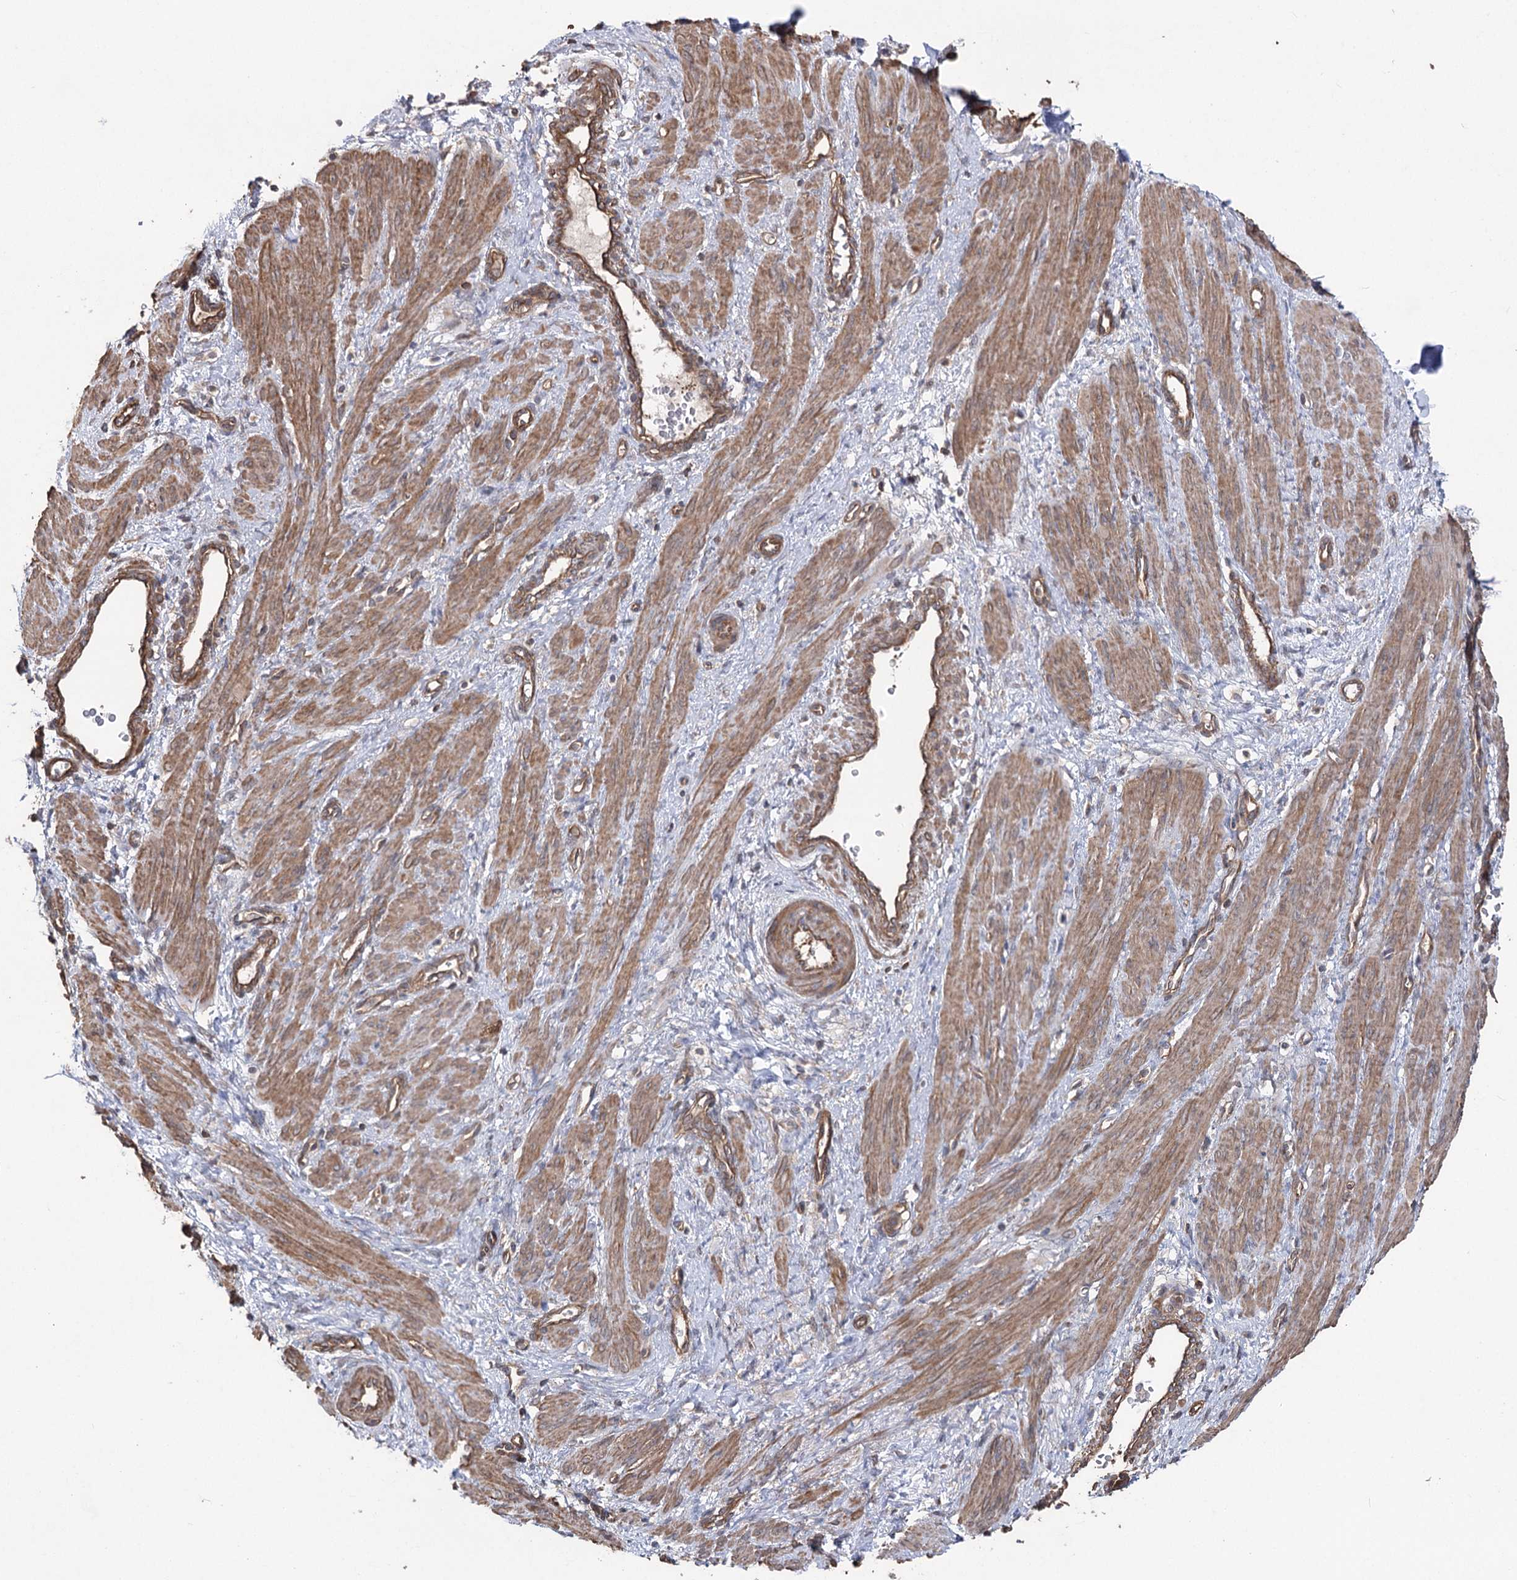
{"staining": {"intensity": "moderate", "quantity": ">75%", "location": "cytoplasmic/membranous"}, "tissue": "smooth muscle", "cell_type": "Smooth muscle cells", "image_type": "normal", "snomed": [{"axis": "morphology", "description": "Normal tissue, NOS"}, {"axis": "topography", "description": "Endometrium"}], "caption": "Protein staining of unremarkable smooth muscle shows moderate cytoplasmic/membranous positivity in approximately >75% of smooth muscle cells. (brown staining indicates protein expression, while blue staining denotes nuclei).", "gene": "LARS2", "patient": {"sex": "female", "age": 33}}